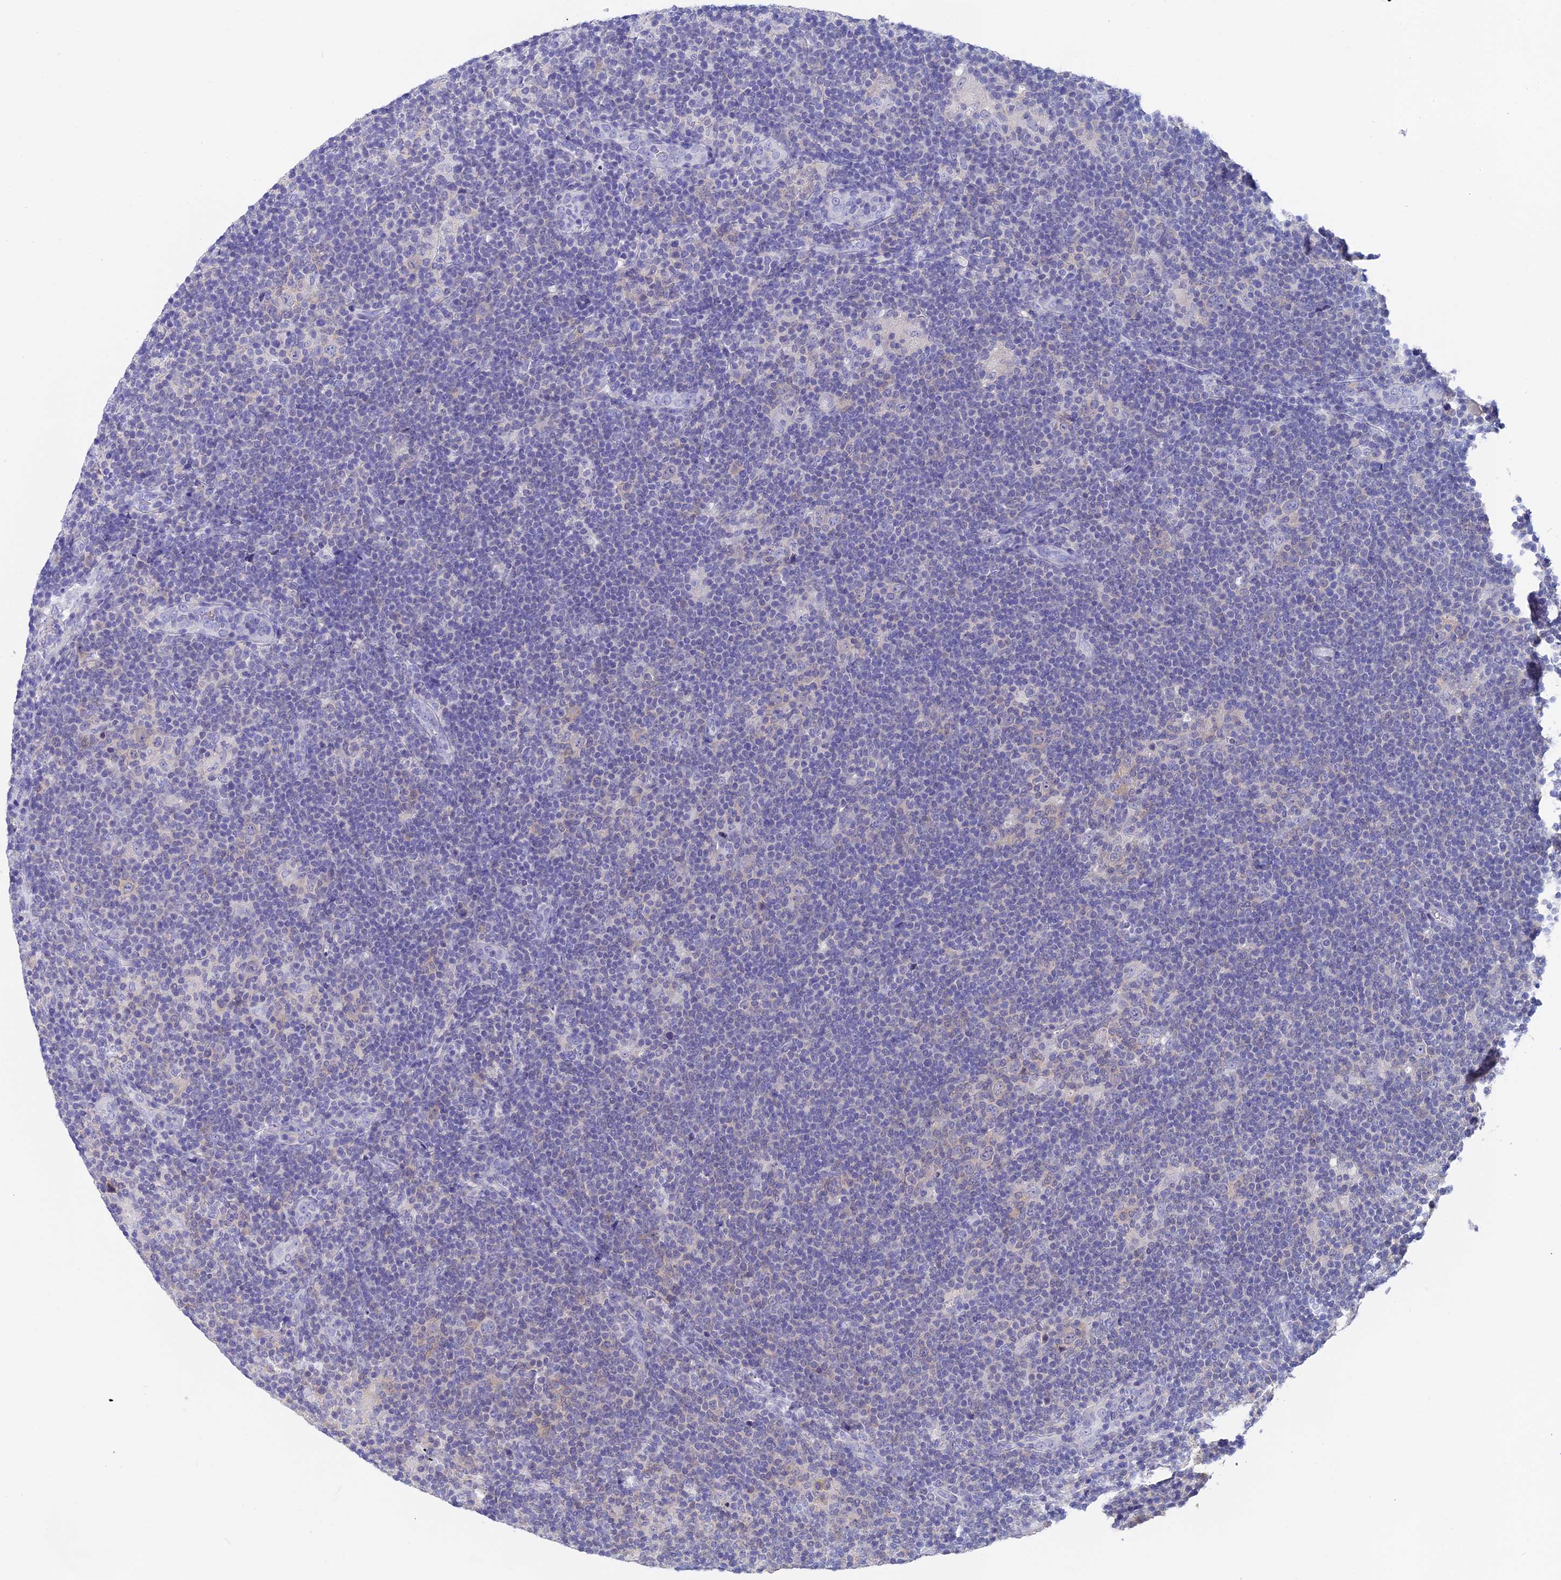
{"staining": {"intensity": "negative", "quantity": "none", "location": "none"}, "tissue": "lymphoma", "cell_type": "Tumor cells", "image_type": "cancer", "snomed": [{"axis": "morphology", "description": "Hodgkin's disease, NOS"}, {"axis": "topography", "description": "Lymph node"}], "caption": "Immunohistochemical staining of lymphoma displays no significant staining in tumor cells.", "gene": "STUB1", "patient": {"sex": "female", "age": 57}}